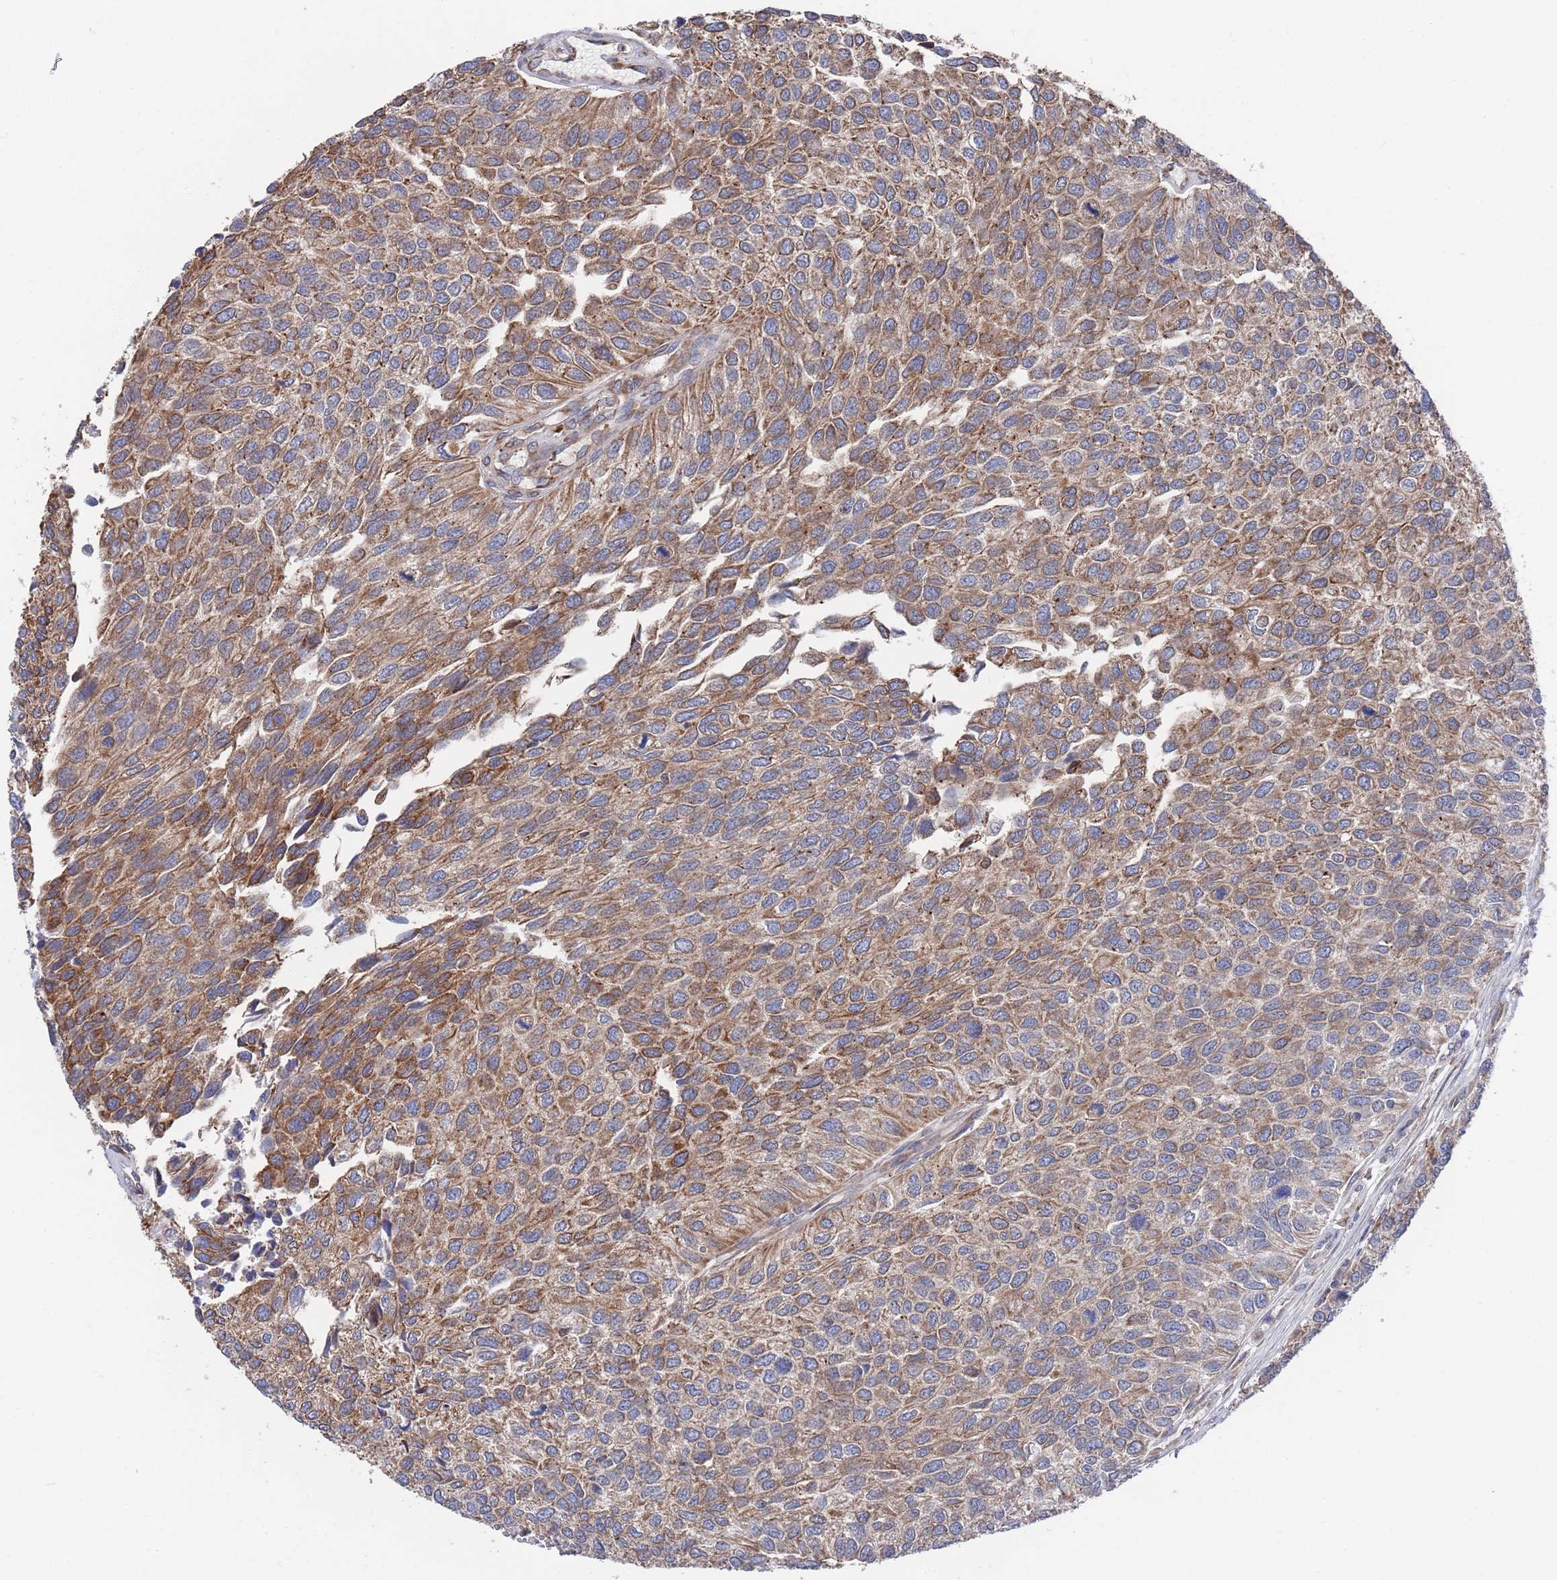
{"staining": {"intensity": "moderate", "quantity": ">75%", "location": "cytoplasmic/membranous"}, "tissue": "urothelial cancer", "cell_type": "Tumor cells", "image_type": "cancer", "snomed": [{"axis": "morphology", "description": "Urothelial carcinoma, NOS"}, {"axis": "topography", "description": "Urinary bladder"}], "caption": "Protein staining of urothelial cancer tissue displays moderate cytoplasmic/membranous expression in about >75% of tumor cells.", "gene": "GID8", "patient": {"sex": "male", "age": 55}}